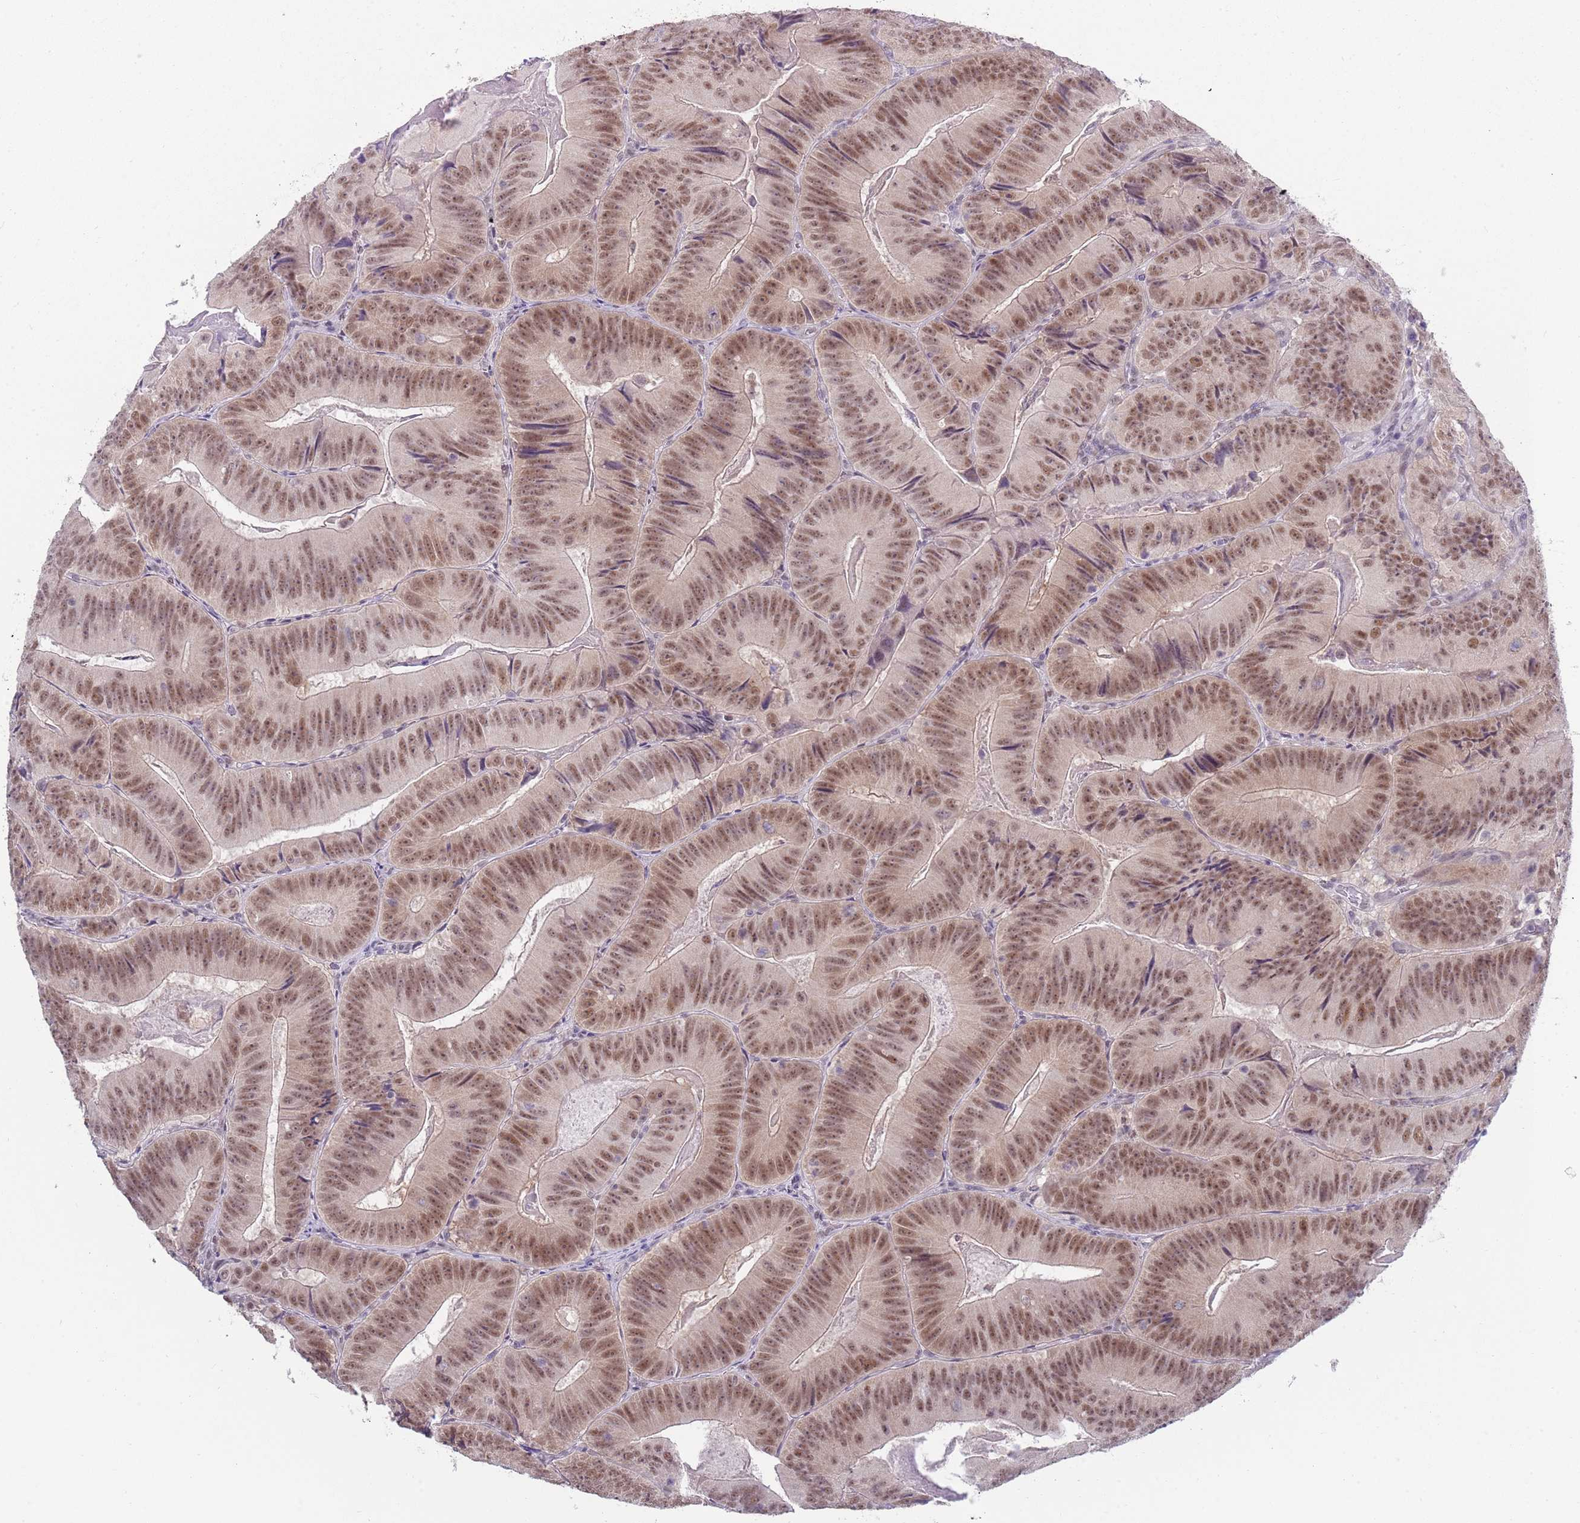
{"staining": {"intensity": "moderate", "quantity": ">75%", "location": "nuclear"}, "tissue": "colorectal cancer", "cell_type": "Tumor cells", "image_type": "cancer", "snomed": [{"axis": "morphology", "description": "Adenocarcinoma, NOS"}, {"axis": "topography", "description": "Colon"}], "caption": "The micrograph displays a brown stain indicating the presence of a protein in the nuclear of tumor cells in colorectal cancer (adenocarcinoma).", "gene": "SEPHS2", "patient": {"sex": "female", "age": 86}}